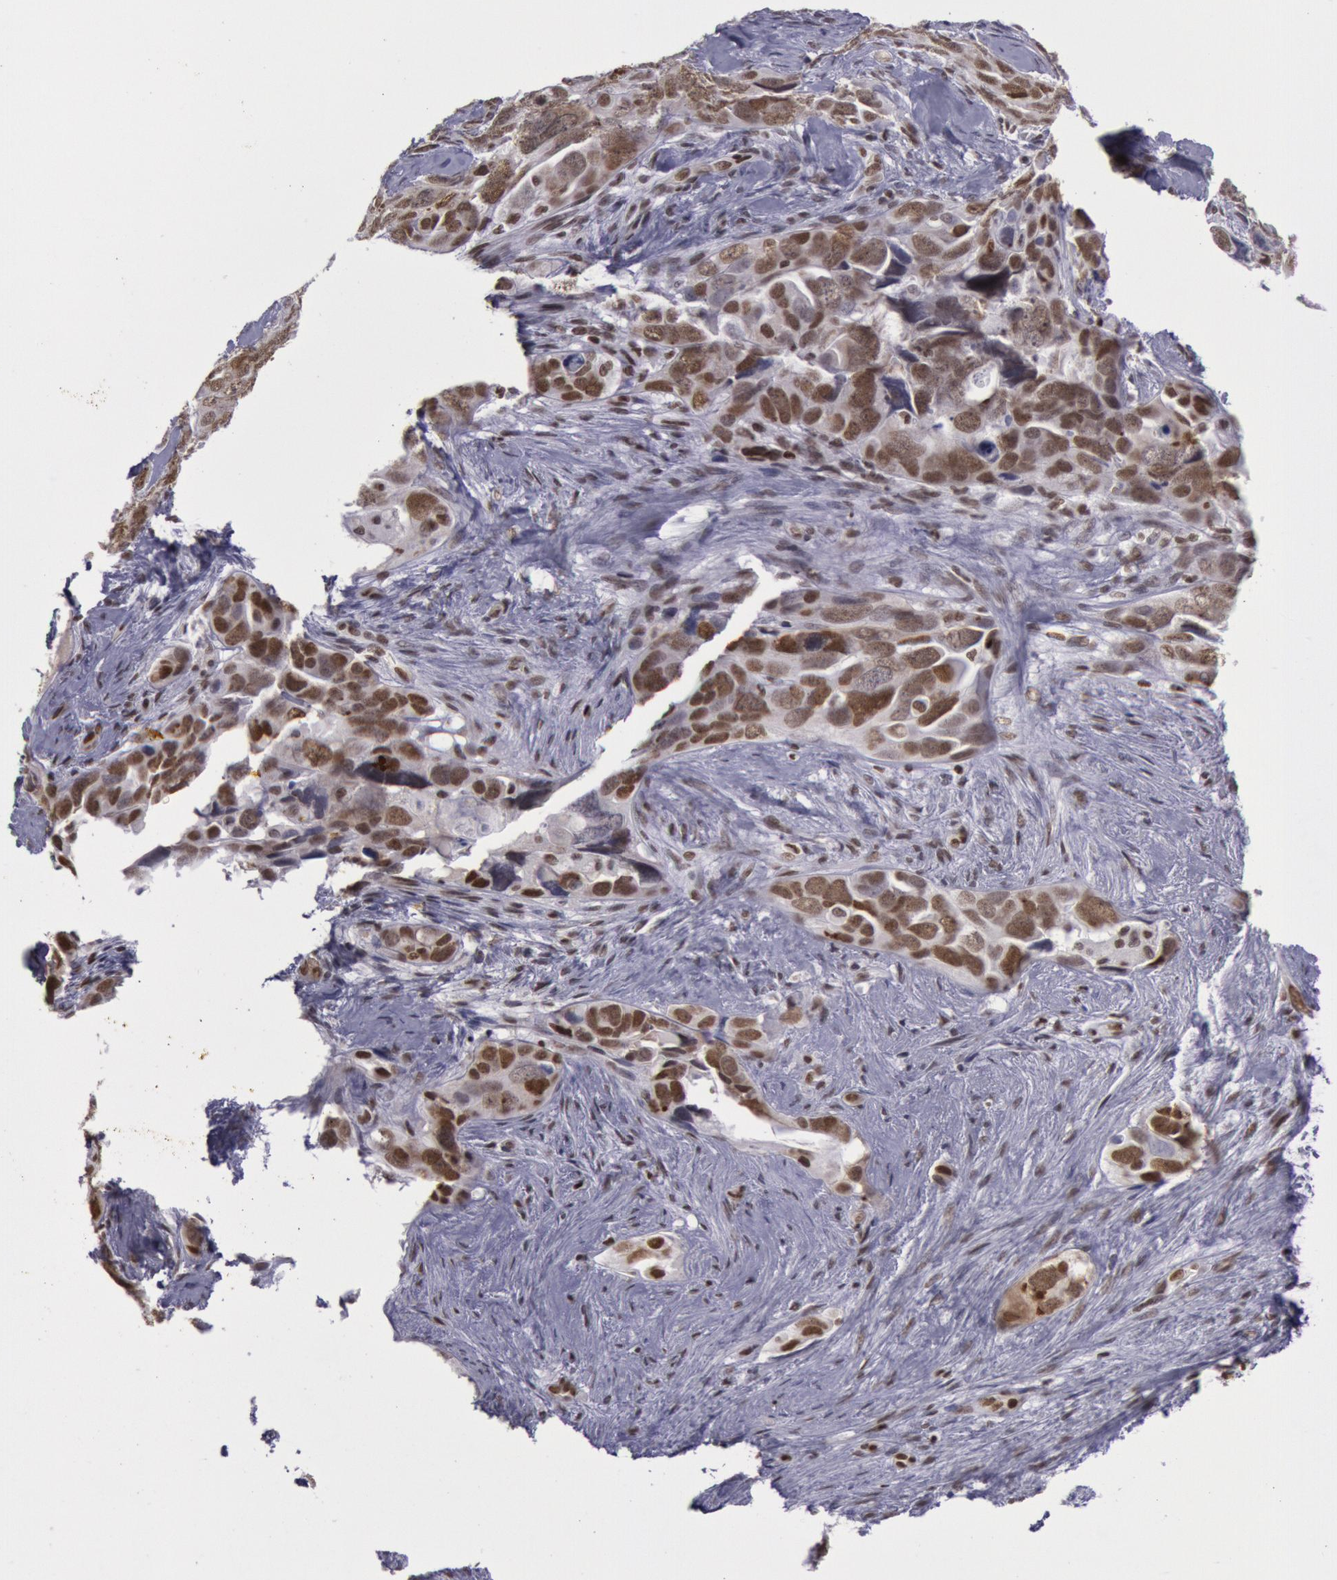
{"staining": {"intensity": "moderate", "quantity": ">75%", "location": "nuclear"}, "tissue": "ovarian cancer", "cell_type": "Tumor cells", "image_type": "cancer", "snomed": [{"axis": "morphology", "description": "Cystadenocarcinoma, serous, NOS"}, {"axis": "topography", "description": "Ovary"}], "caption": "Protein staining shows moderate nuclear staining in about >75% of tumor cells in ovarian serous cystadenocarcinoma. The staining is performed using DAB (3,3'-diaminobenzidine) brown chromogen to label protein expression. The nuclei are counter-stained blue using hematoxylin.", "gene": "NKAP", "patient": {"sex": "female", "age": 63}}